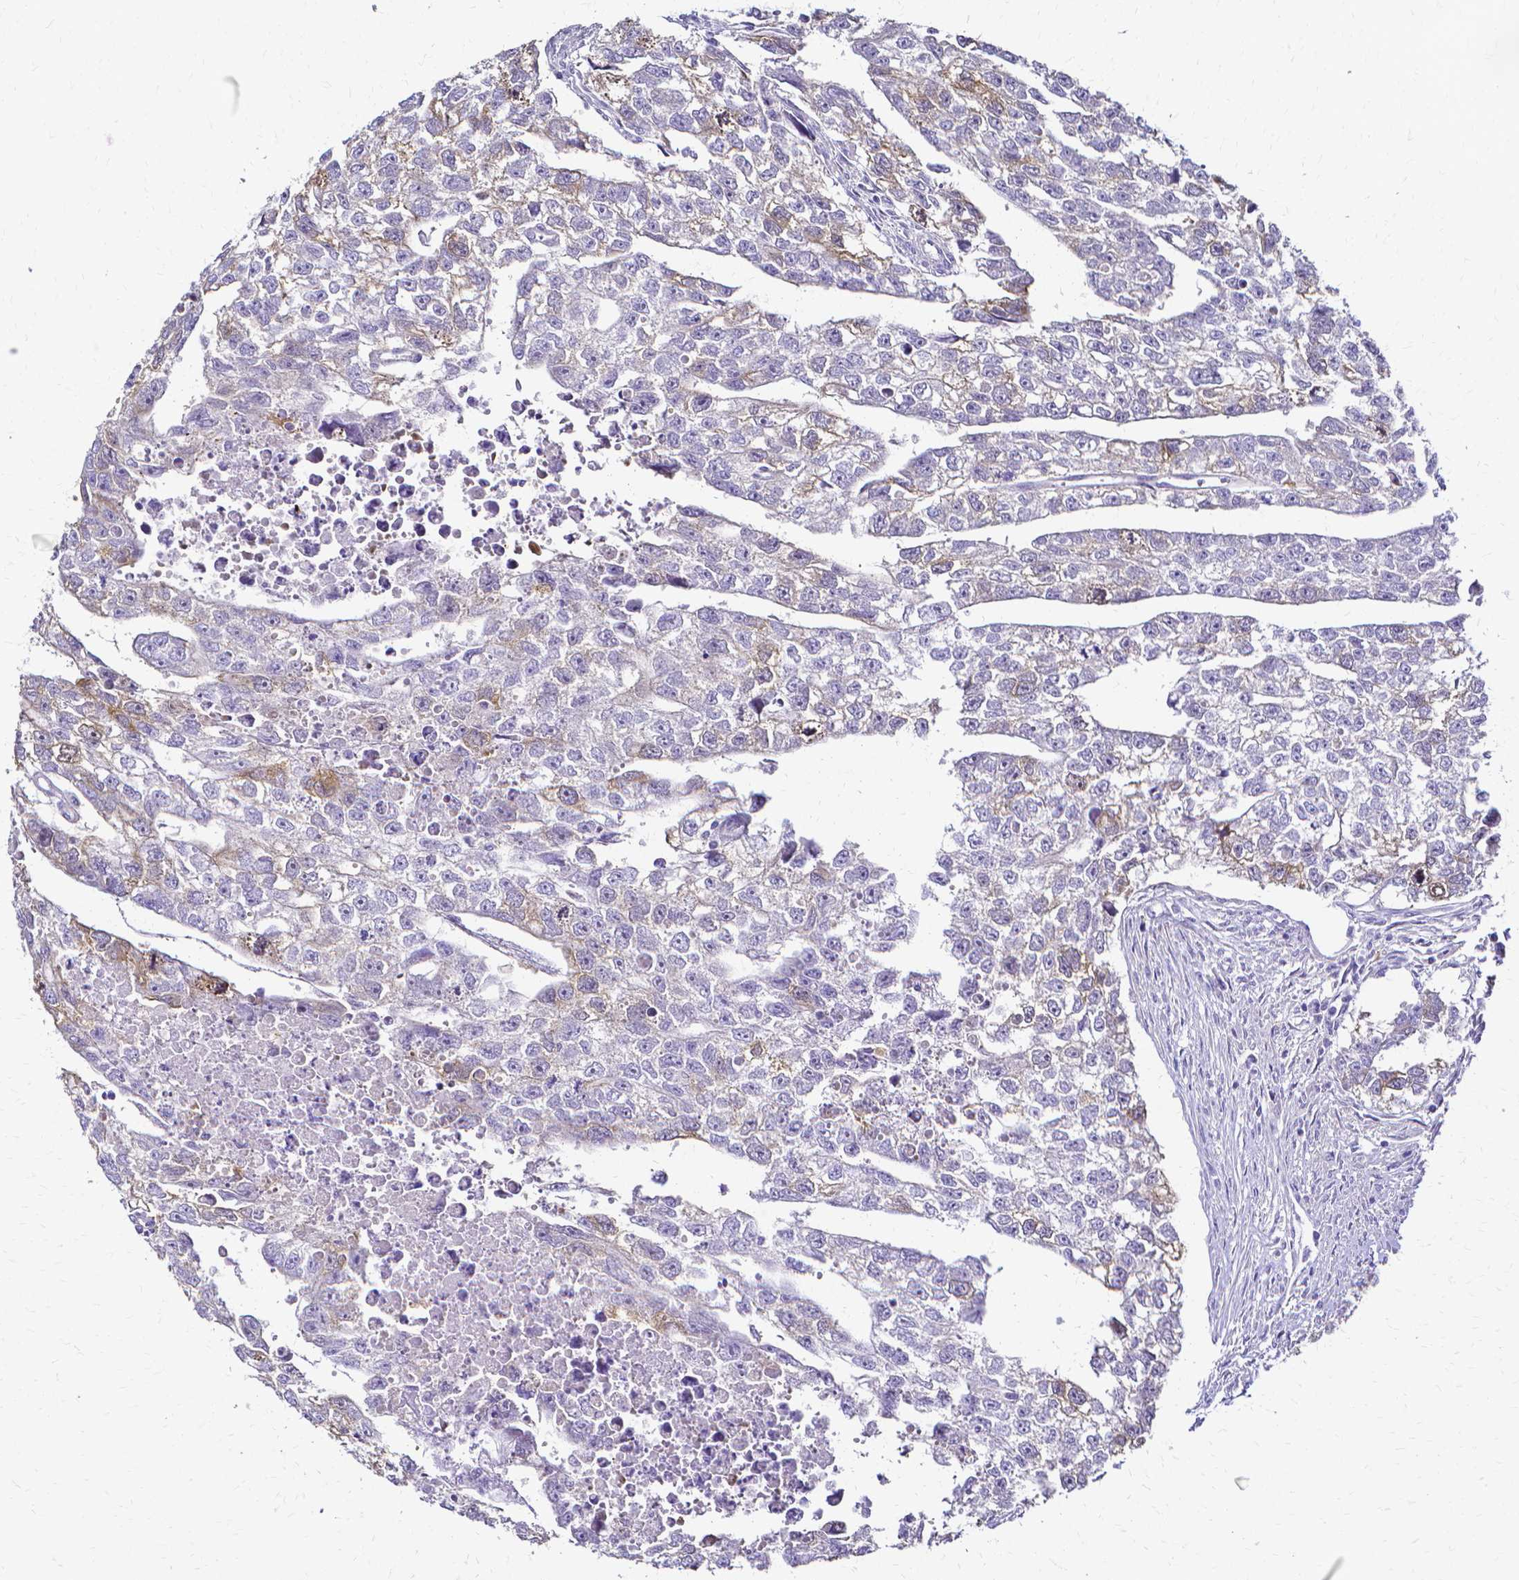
{"staining": {"intensity": "weak", "quantity": "<25%", "location": "cytoplasmic/membranous"}, "tissue": "testis cancer", "cell_type": "Tumor cells", "image_type": "cancer", "snomed": [{"axis": "morphology", "description": "Carcinoma, Embryonal, NOS"}, {"axis": "morphology", "description": "Teratoma, malignant, NOS"}, {"axis": "topography", "description": "Testis"}], "caption": "Immunohistochemistry (IHC) micrograph of testis cancer (malignant teratoma) stained for a protein (brown), which demonstrates no expression in tumor cells.", "gene": "CCNB1", "patient": {"sex": "male", "age": 44}}